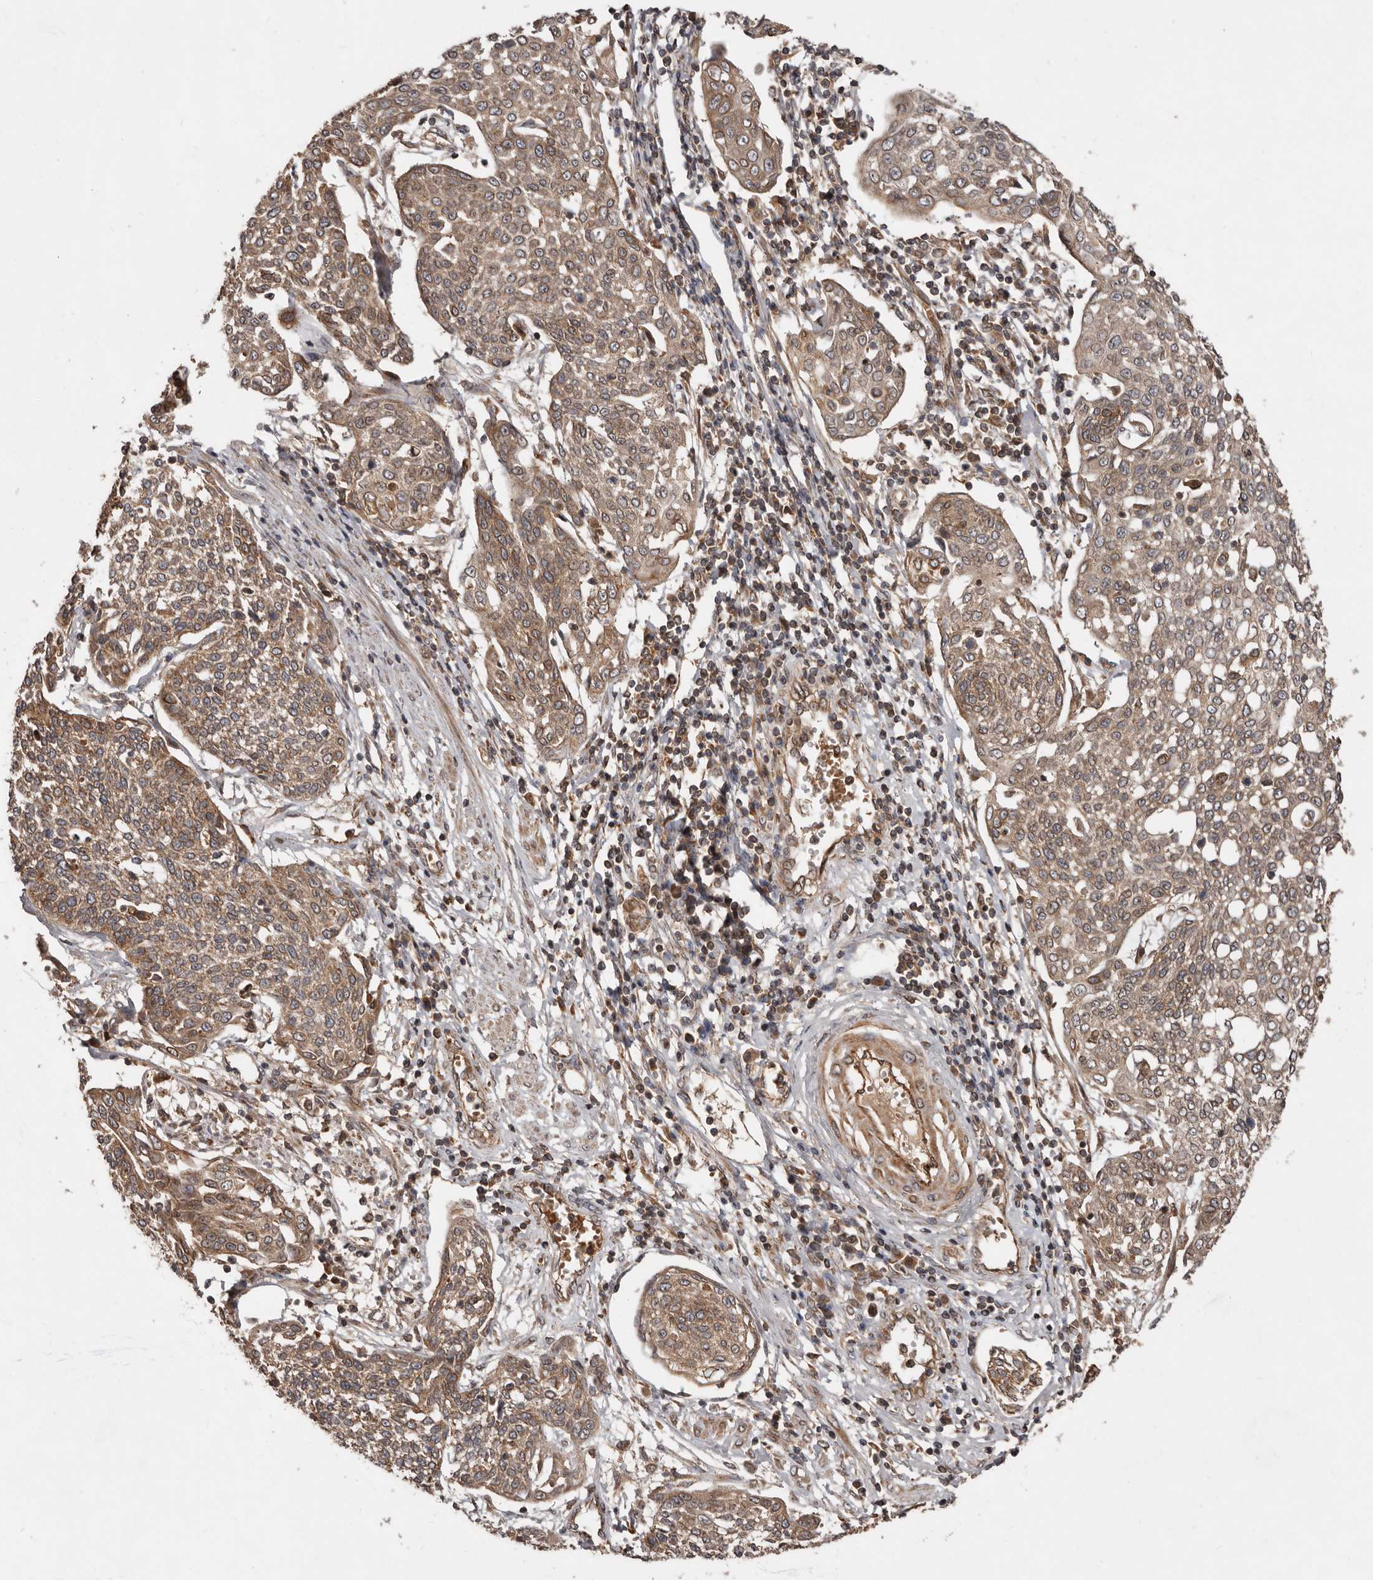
{"staining": {"intensity": "moderate", "quantity": ">75%", "location": "cytoplasmic/membranous"}, "tissue": "cervical cancer", "cell_type": "Tumor cells", "image_type": "cancer", "snomed": [{"axis": "morphology", "description": "Squamous cell carcinoma, NOS"}, {"axis": "topography", "description": "Cervix"}], "caption": "Tumor cells show moderate cytoplasmic/membranous expression in approximately >75% of cells in cervical cancer (squamous cell carcinoma).", "gene": "STK36", "patient": {"sex": "female", "age": 34}}